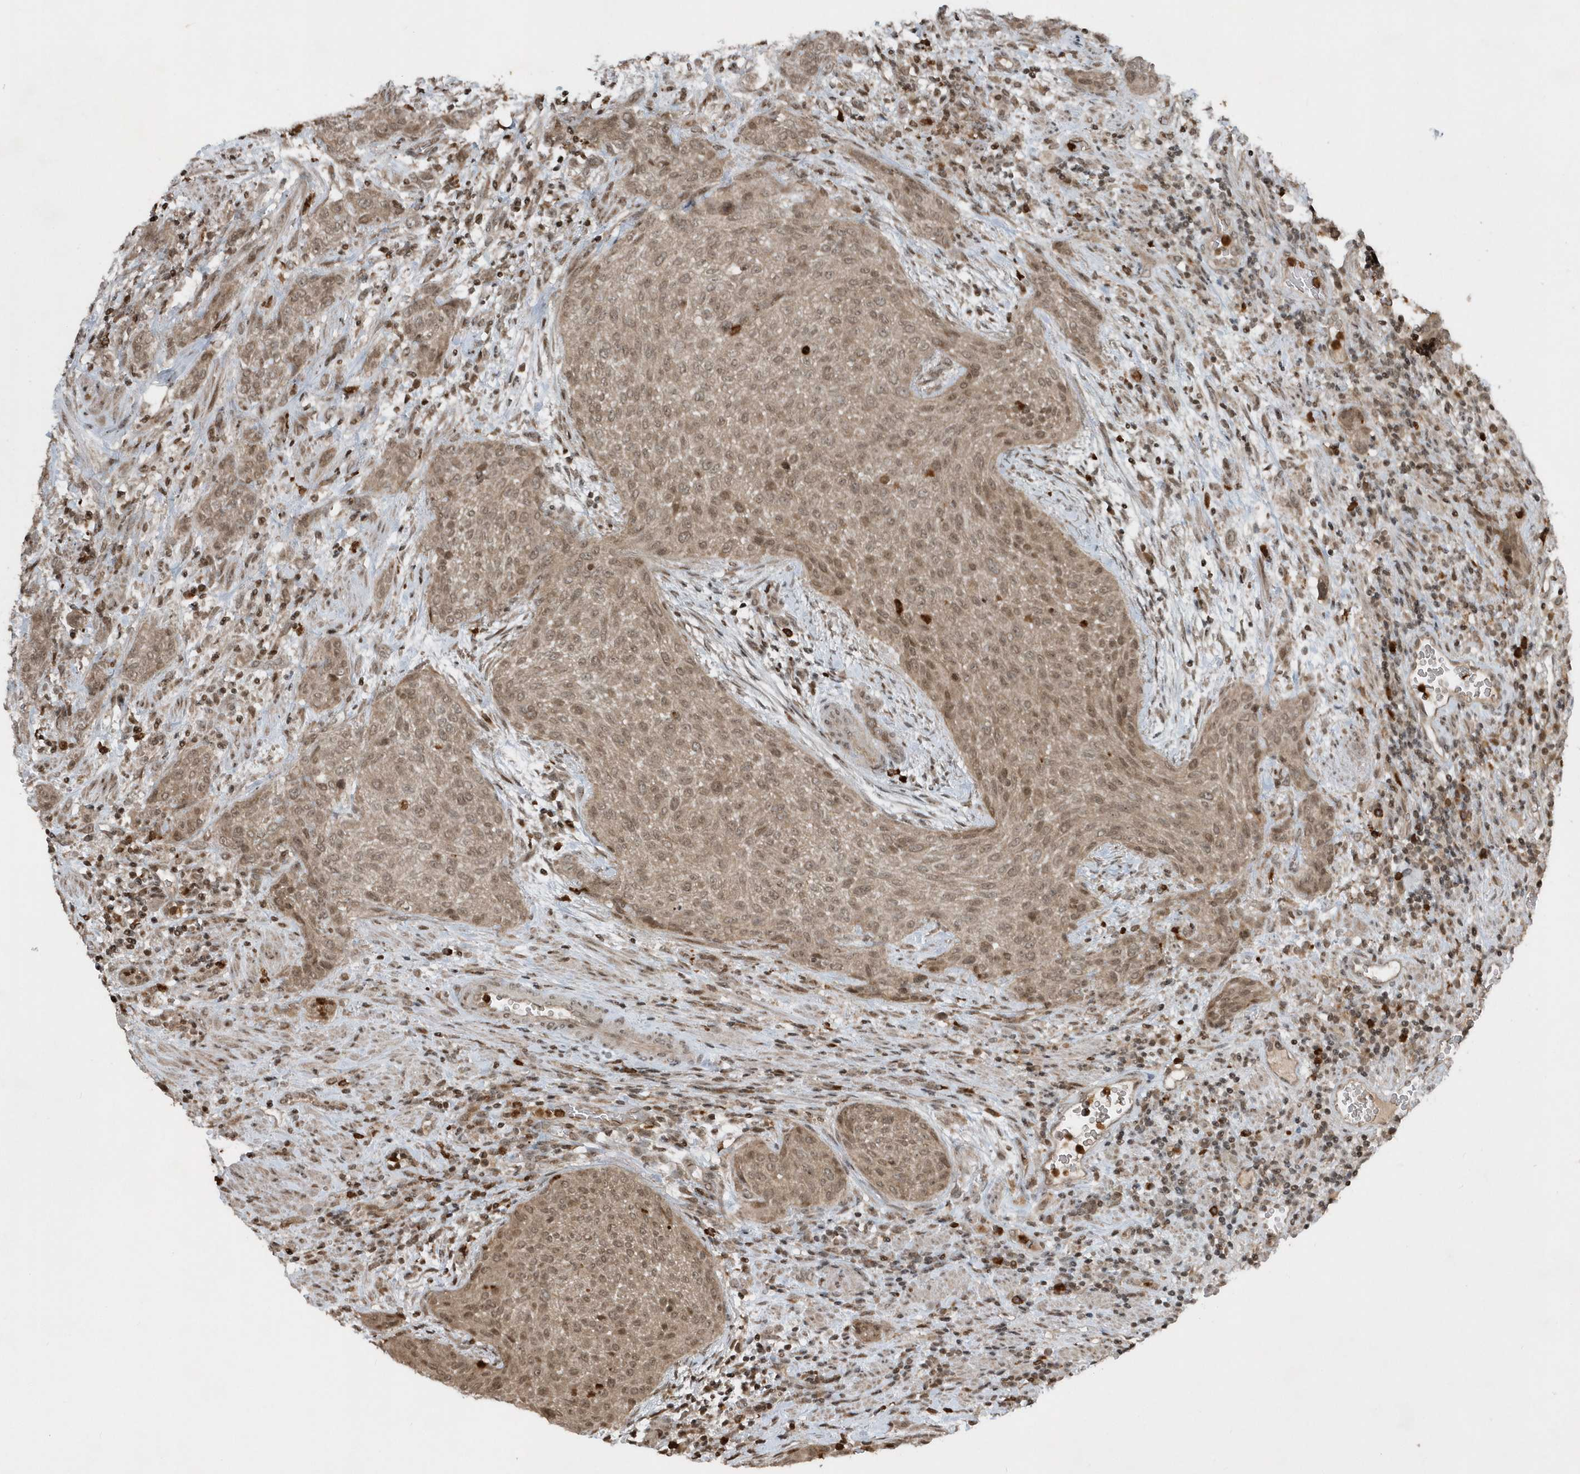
{"staining": {"intensity": "moderate", "quantity": ">75%", "location": "cytoplasmic/membranous,nuclear"}, "tissue": "urothelial cancer", "cell_type": "Tumor cells", "image_type": "cancer", "snomed": [{"axis": "morphology", "description": "Urothelial carcinoma, High grade"}, {"axis": "topography", "description": "Urinary bladder"}], "caption": "Protein expression by immunohistochemistry demonstrates moderate cytoplasmic/membranous and nuclear expression in approximately >75% of tumor cells in urothelial cancer.", "gene": "EIF2B1", "patient": {"sex": "male", "age": 35}}